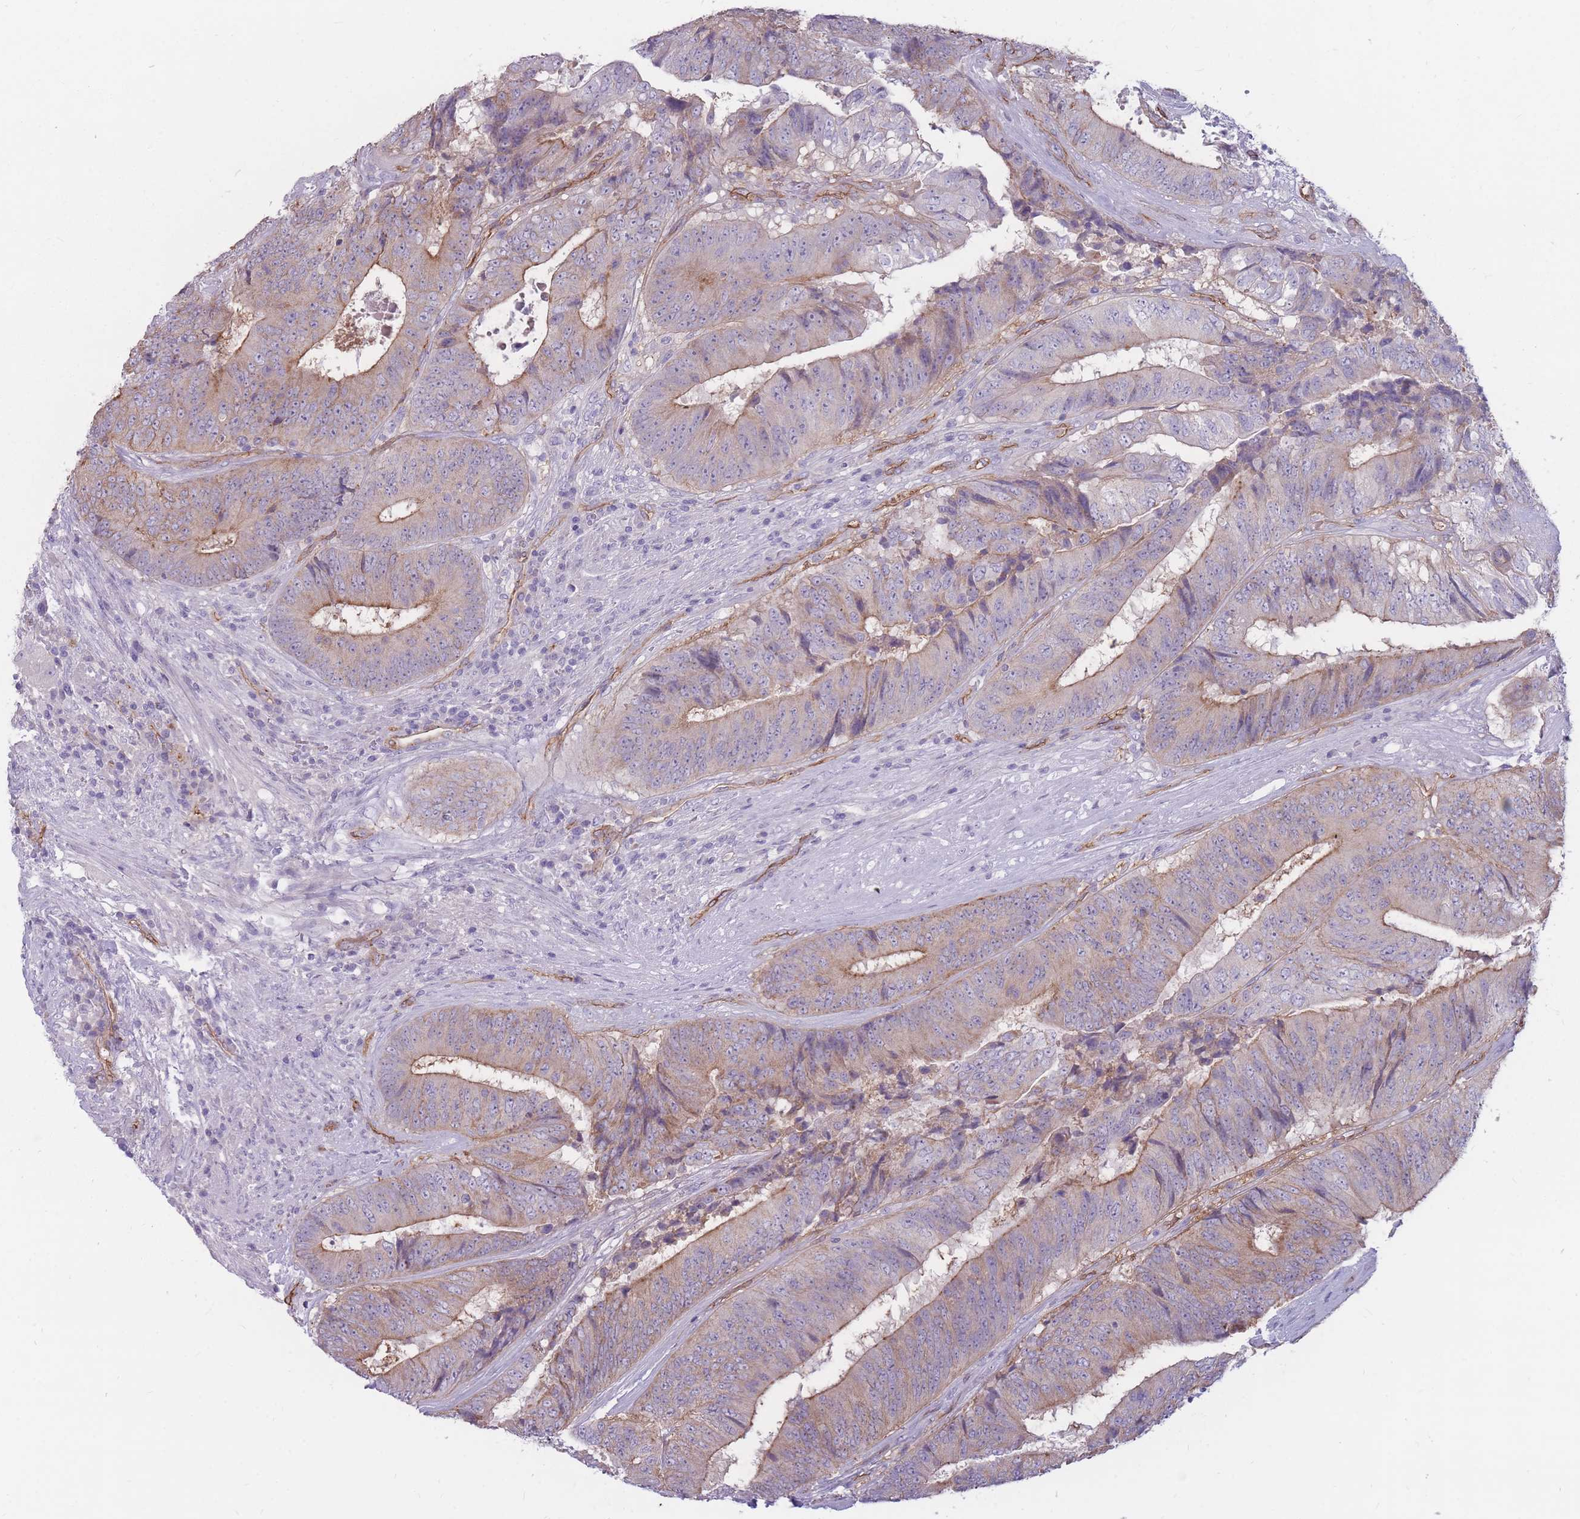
{"staining": {"intensity": "weak", "quantity": "25%-75%", "location": "cytoplasmic/membranous"}, "tissue": "colorectal cancer", "cell_type": "Tumor cells", "image_type": "cancer", "snomed": [{"axis": "morphology", "description": "Adenocarcinoma, NOS"}, {"axis": "topography", "description": "Rectum"}], "caption": "Immunohistochemical staining of human adenocarcinoma (colorectal) displays low levels of weak cytoplasmic/membranous positivity in about 25%-75% of tumor cells. Immunohistochemistry (ihc) stains the protein of interest in brown and the nuclei are stained blue.", "gene": "GNA11", "patient": {"sex": "male", "age": 72}}